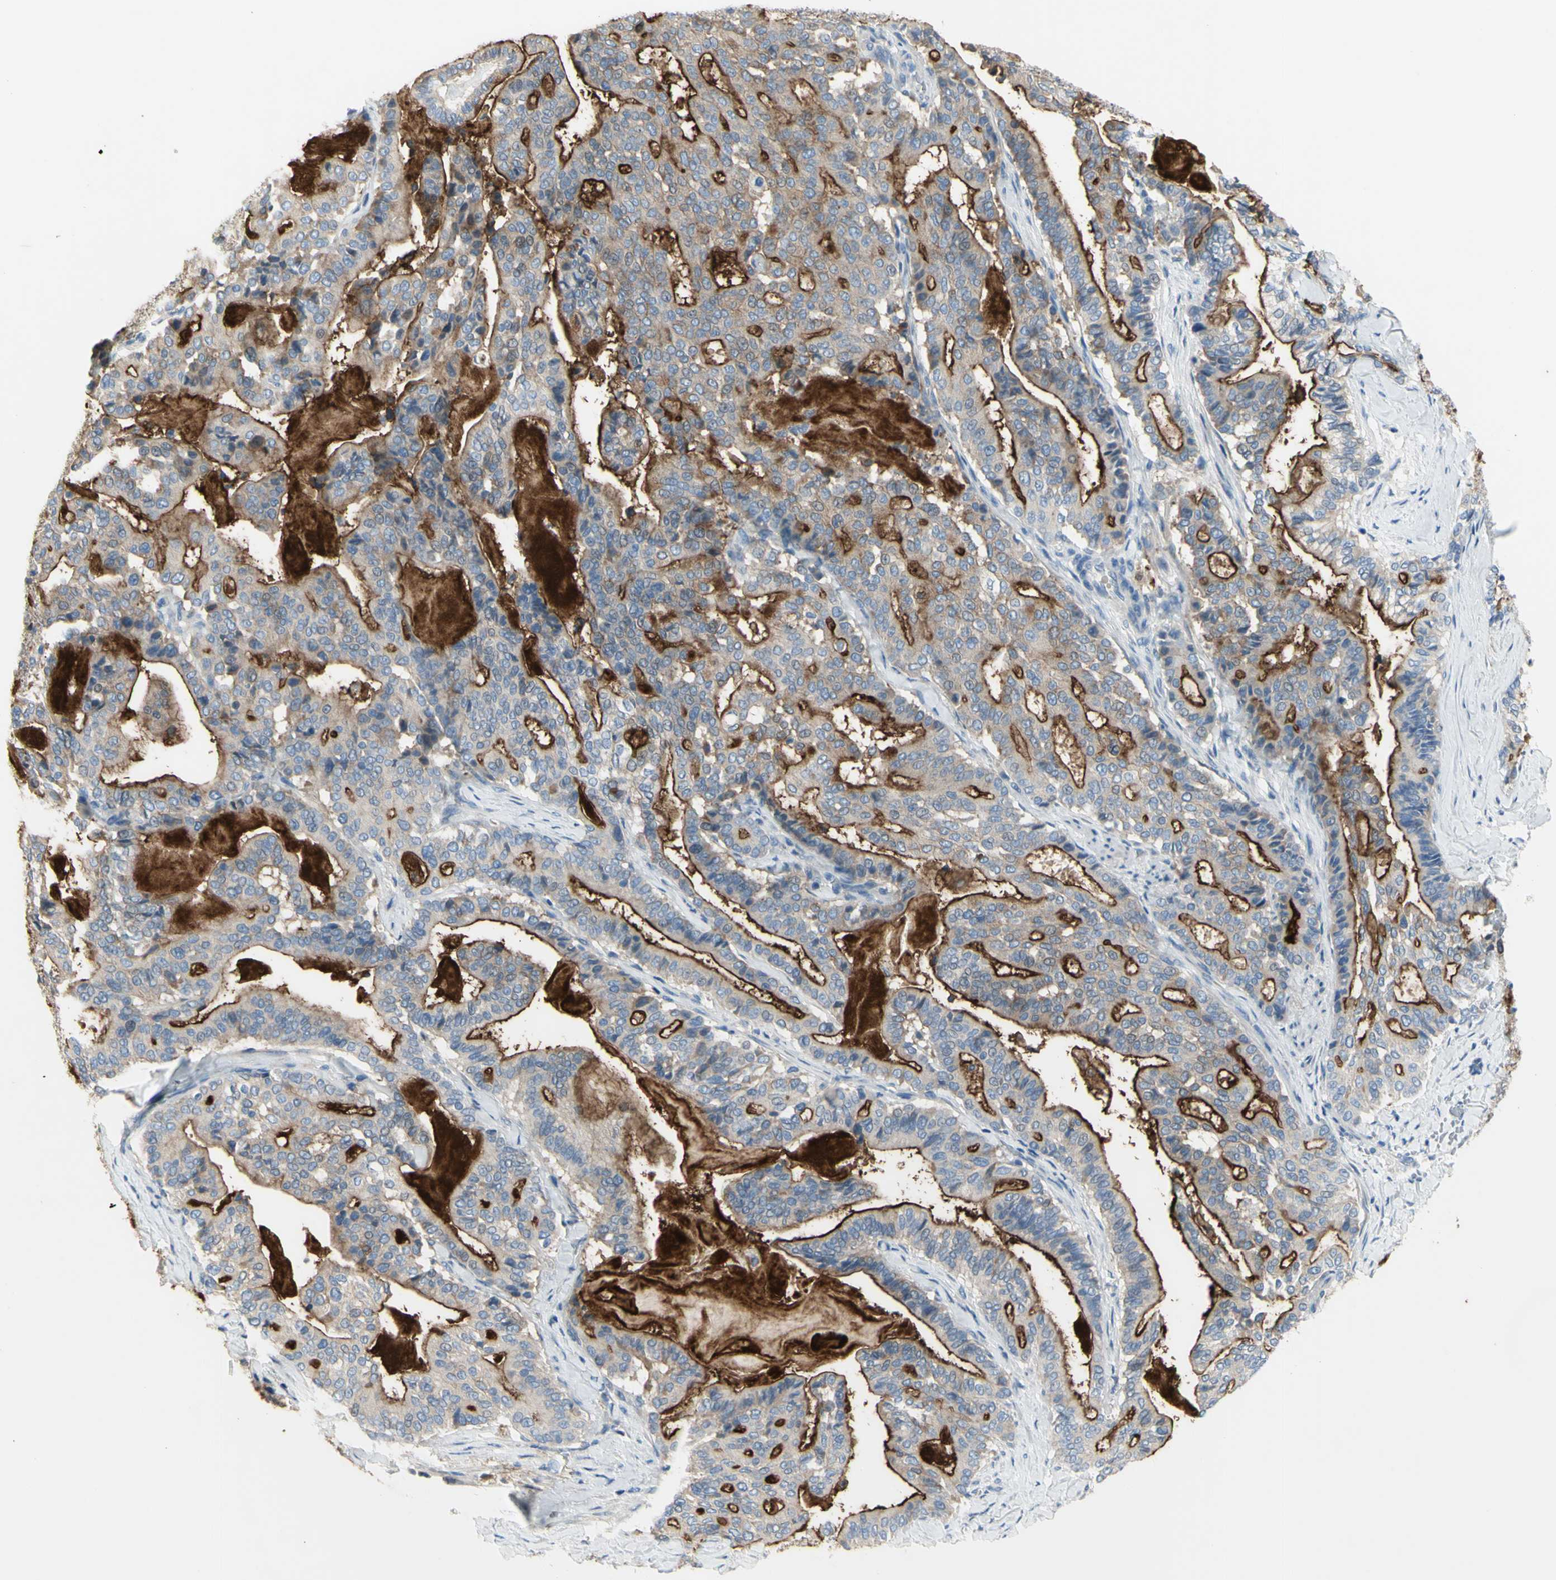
{"staining": {"intensity": "moderate", "quantity": ">75%", "location": "cytoplasmic/membranous"}, "tissue": "pancreatic cancer", "cell_type": "Tumor cells", "image_type": "cancer", "snomed": [{"axis": "morphology", "description": "Adenocarcinoma, NOS"}, {"axis": "topography", "description": "Pancreas"}], "caption": "A medium amount of moderate cytoplasmic/membranous staining is present in about >75% of tumor cells in pancreatic adenocarcinoma tissue.", "gene": "MUC1", "patient": {"sex": "male", "age": 63}}